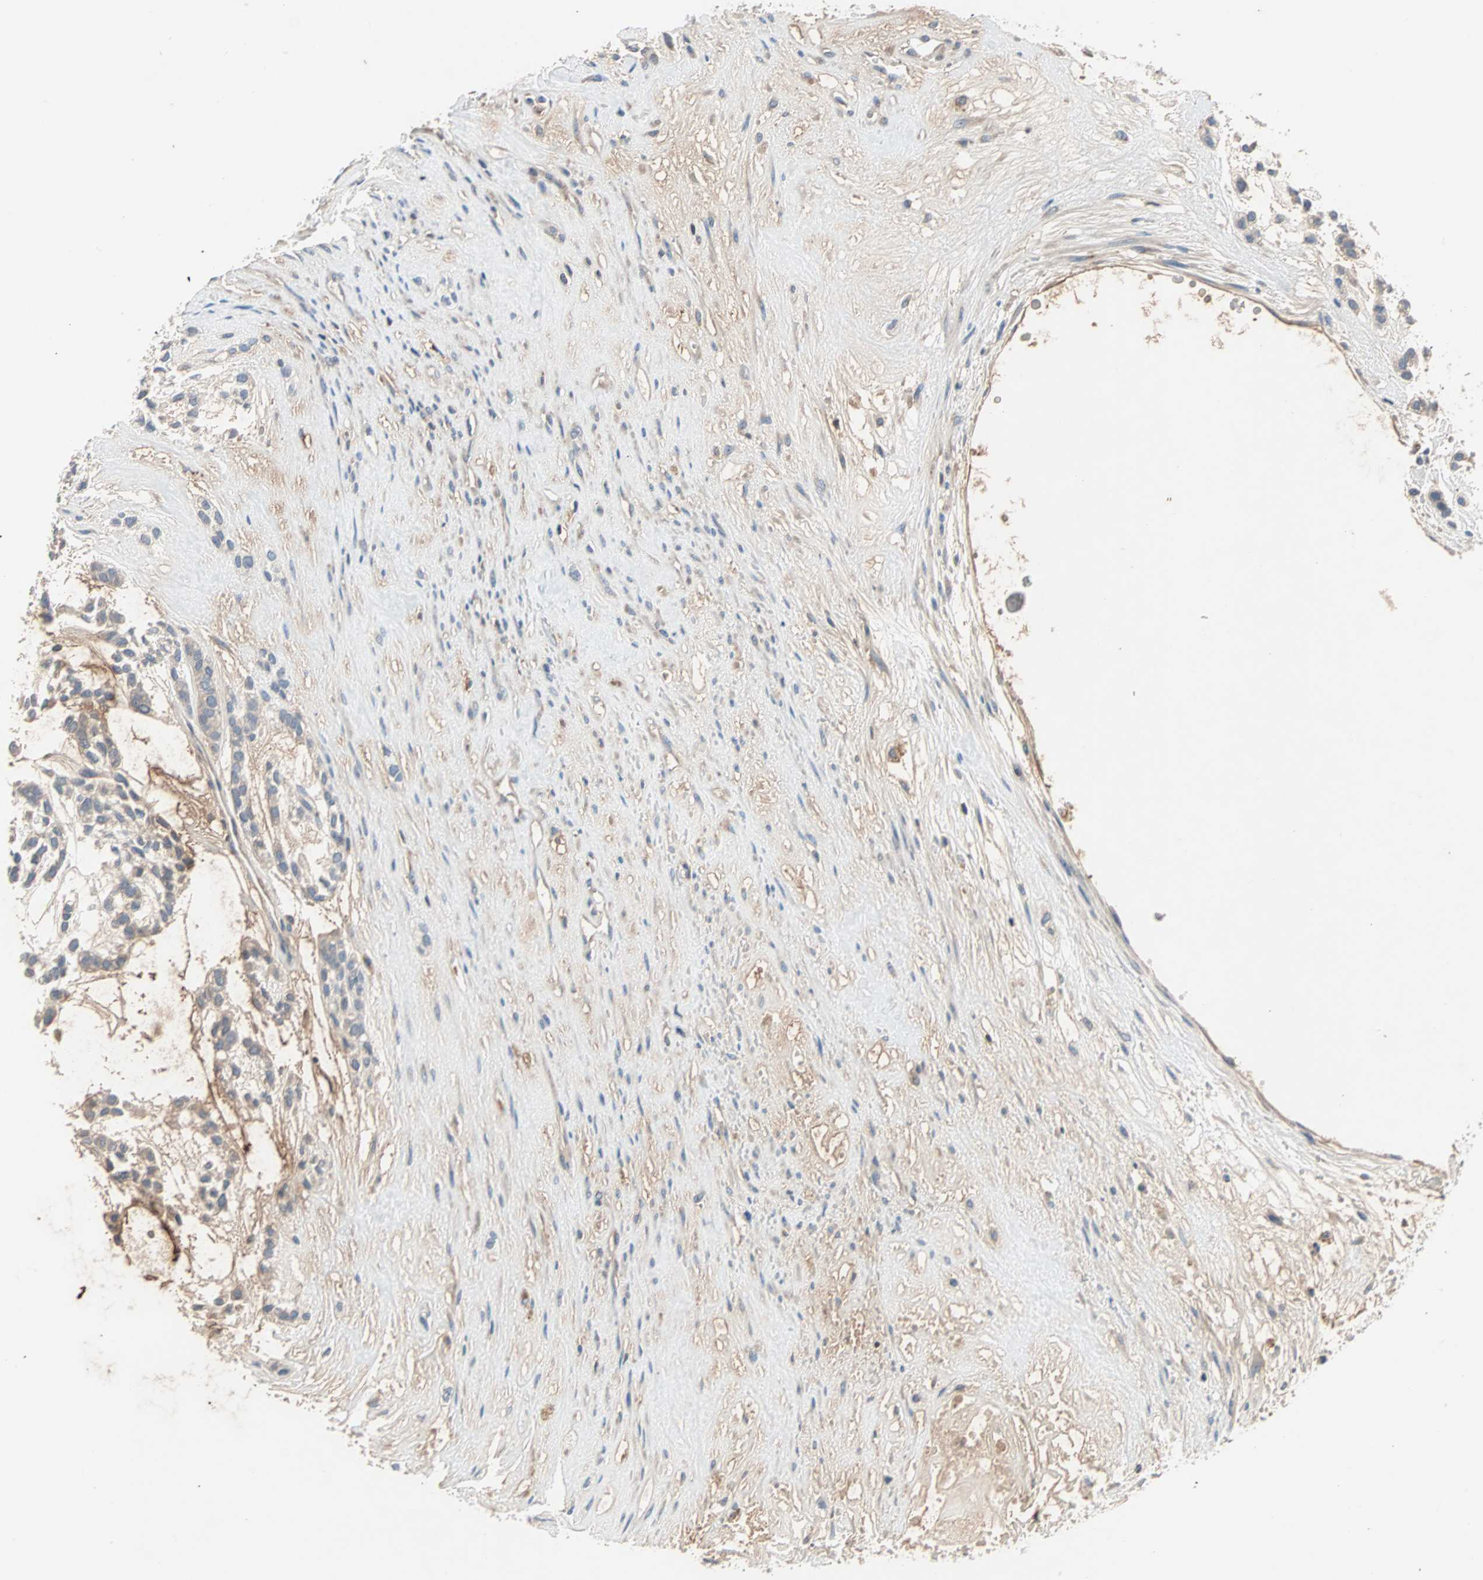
{"staining": {"intensity": "negative", "quantity": "none", "location": "none"}, "tissue": "head and neck cancer", "cell_type": "Tumor cells", "image_type": "cancer", "snomed": [{"axis": "morphology", "description": "Adenocarcinoma, NOS"}, {"axis": "morphology", "description": "Adenoma, NOS"}, {"axis": "topography", "description": "Head-Neck"}], "caption": "The image shows no staining of tumor cells in head and neck adenocarcinoma.", "gene": "MAP4K1", "patient": {"sex": "female", "age": 55}}